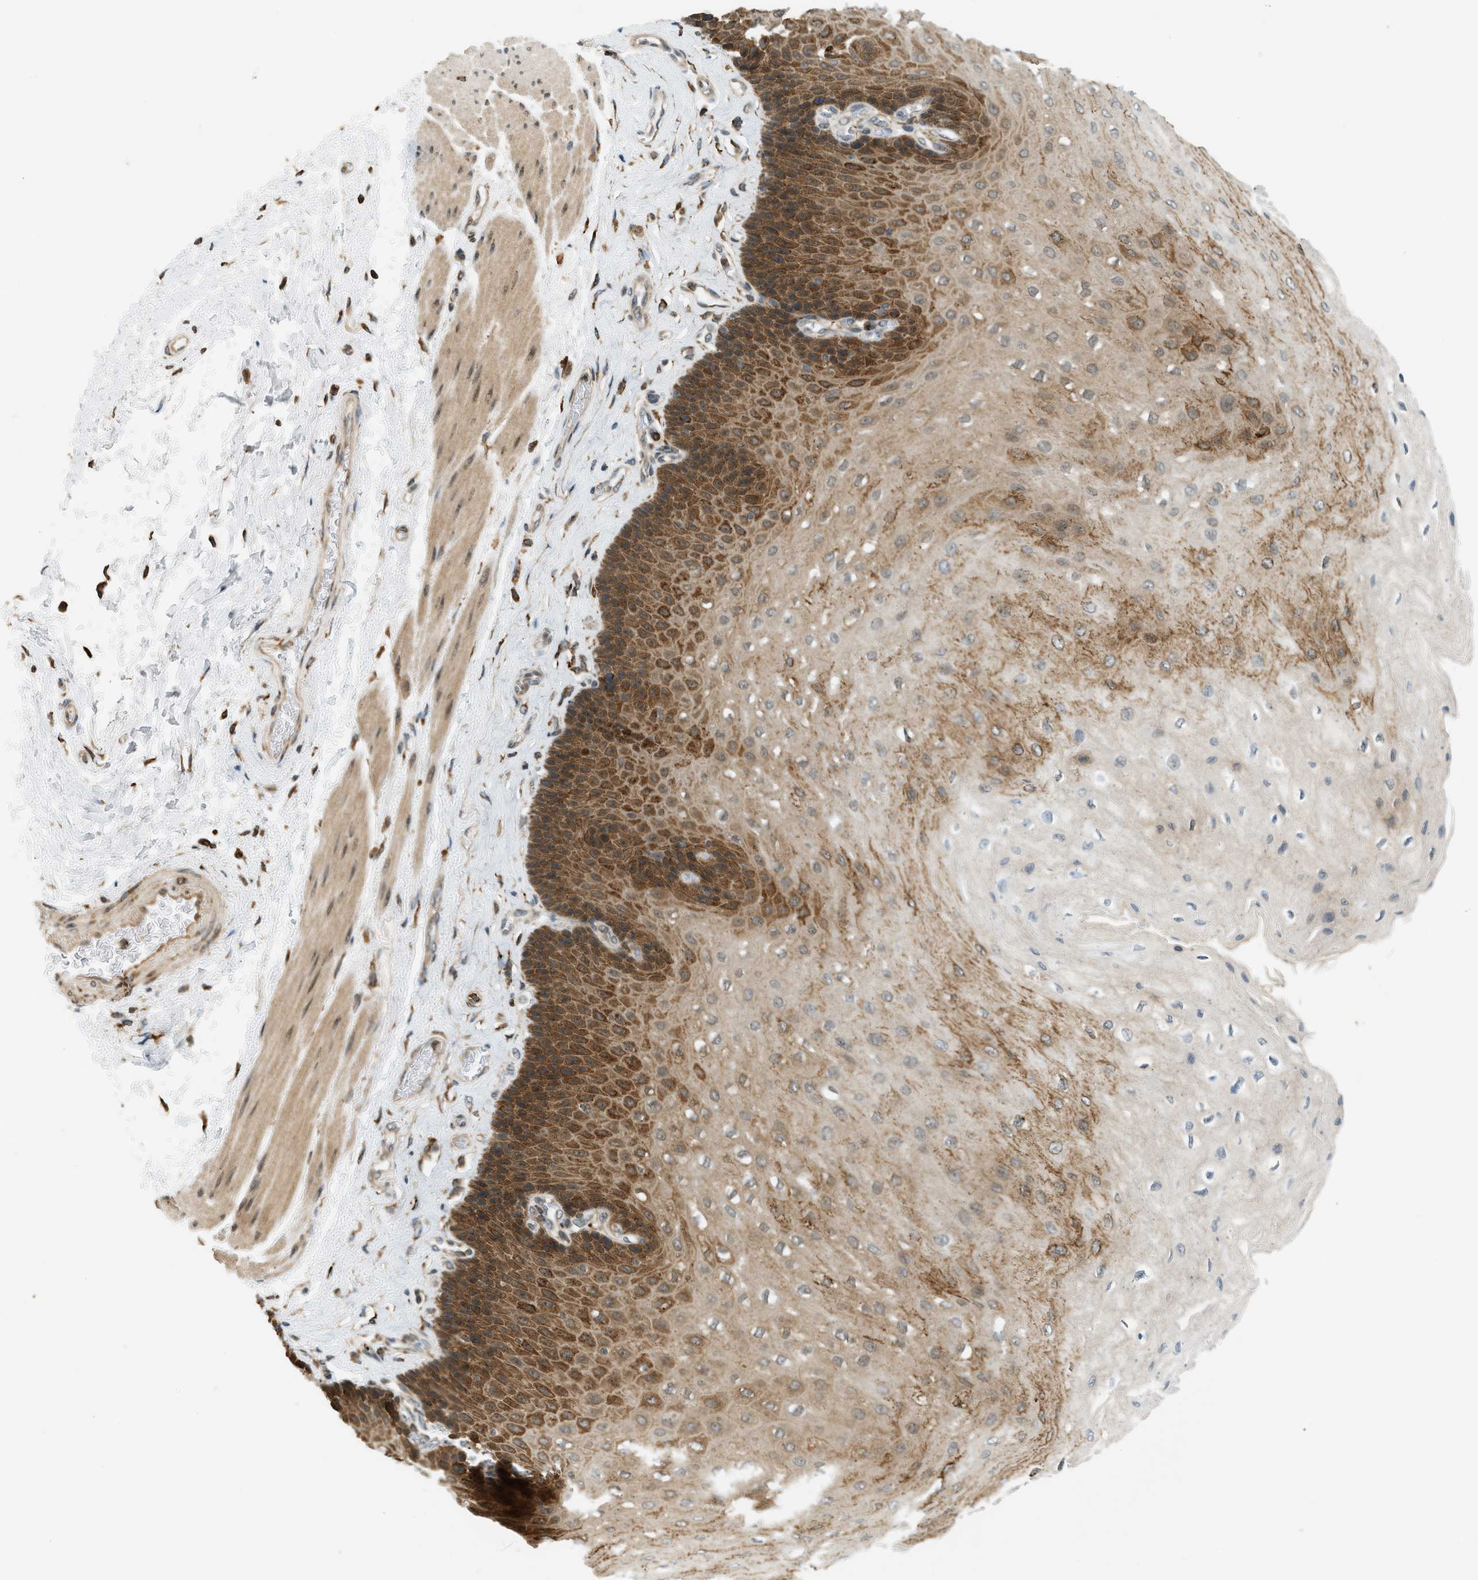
{"staining": {"intensity": "strong", "quantity": ">75%", "location": "cytoplasmic/membranous"}, "tissue": "esophagus", "cell_type": "Squamous epithelial cells", "image_type": "normal", "snomed": [{"axis": "morphology", "description": "Normal tissue, NOS"}, {"axis": "topography", "description": "Esophagus"}], "caption": "Immunohistochemistry (IHC) of normal esophagus demonstrates high levels of strong cytoplasmic/membranous staining in approximately >75% of squamous epithelial cells.", "gene": "SEMA4D", "patient": {"sex": "female", "age": 72}}